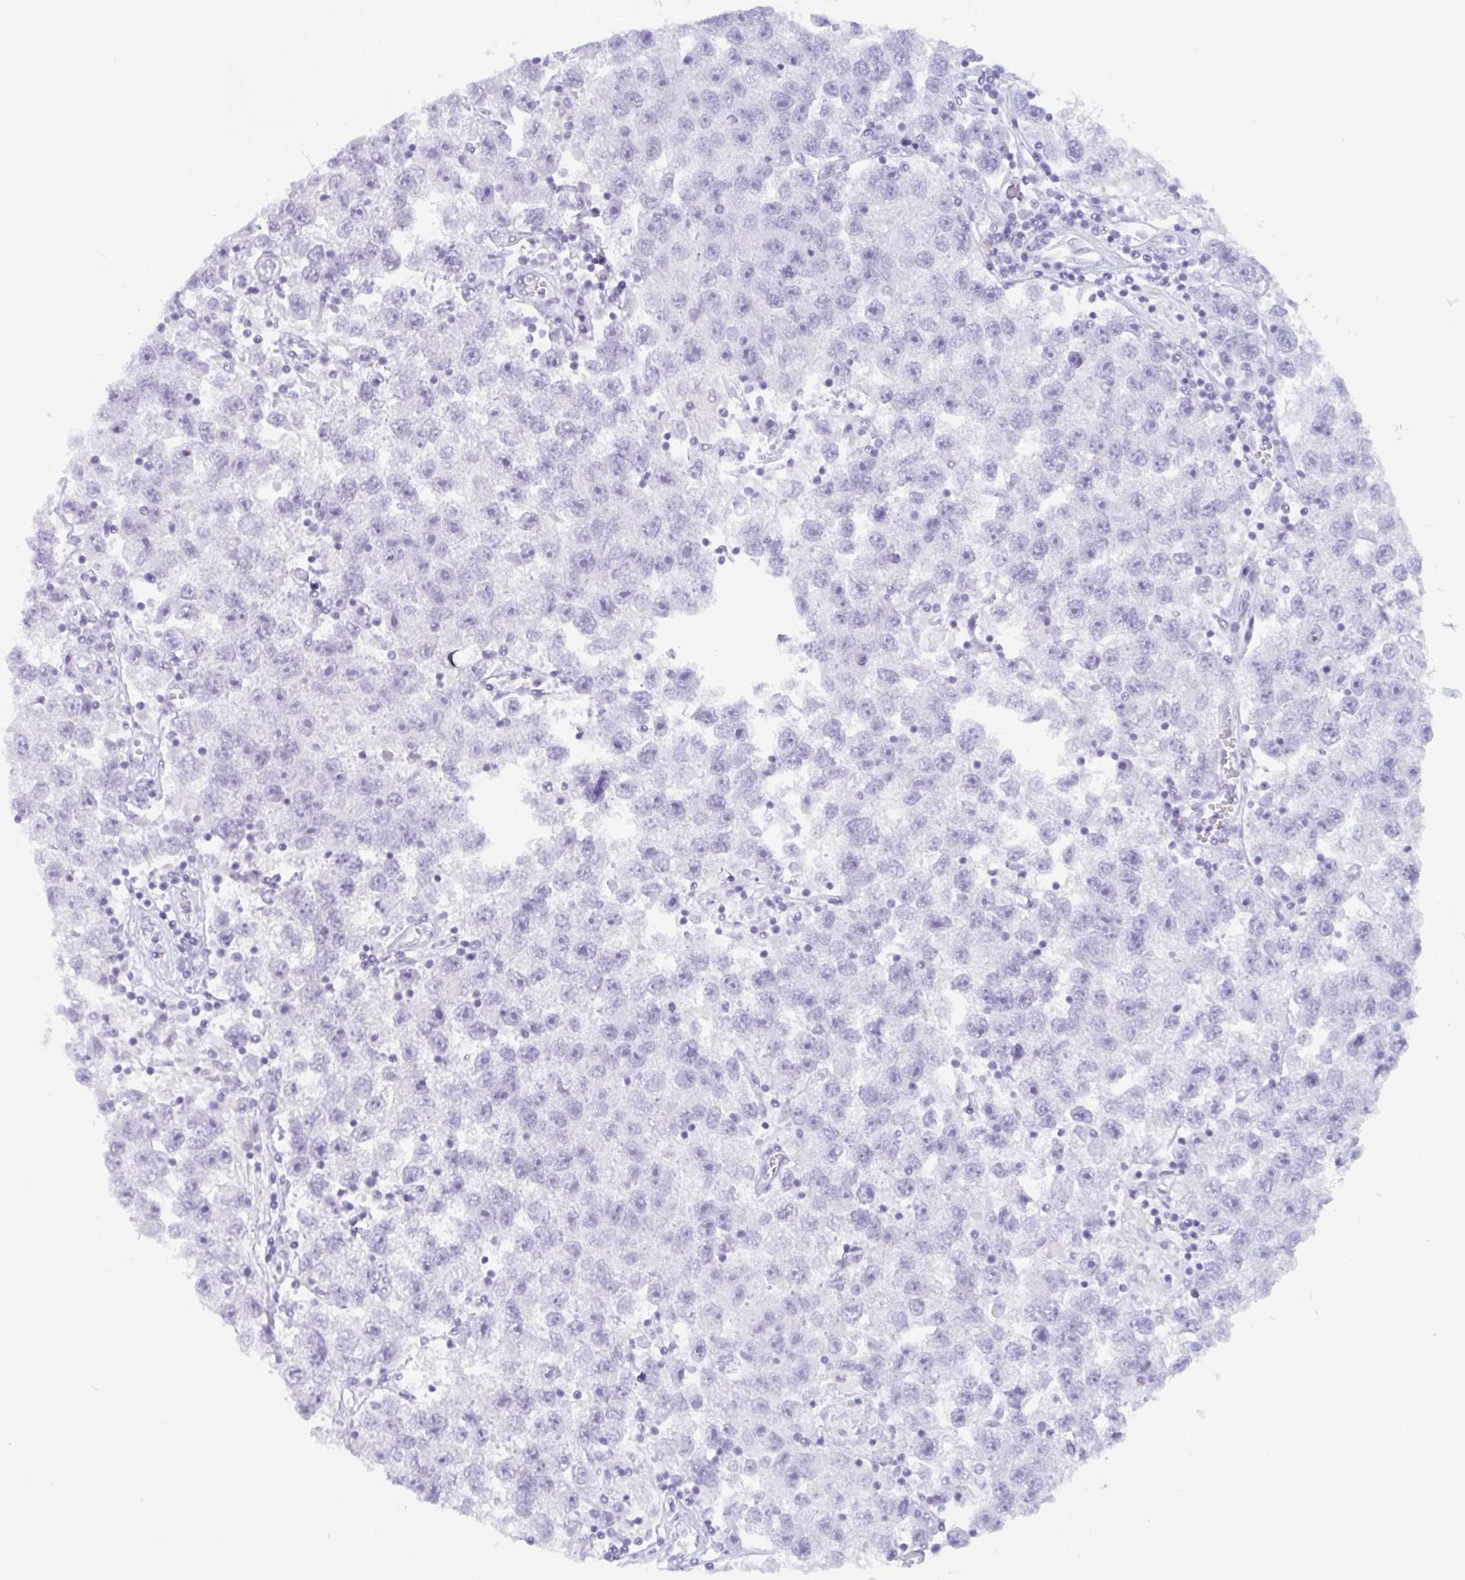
{"staining": {"intensity": "negative", "quantity": "none", "location": "none"}, "tissue": "testis cancer", "cell_type": "Tumor cells", "image_type": "cancer", "snomed": [{"axis": "morphology", "description": "Seminoma, NOS"}, {"axis": "topography", "description": "Testis"}], "caption": "A micrograph of human seminoma (testis) is negative for staining in tumor cells.", "gene": "DTWD2", "patient": {"sex": "male", "age": 26}}